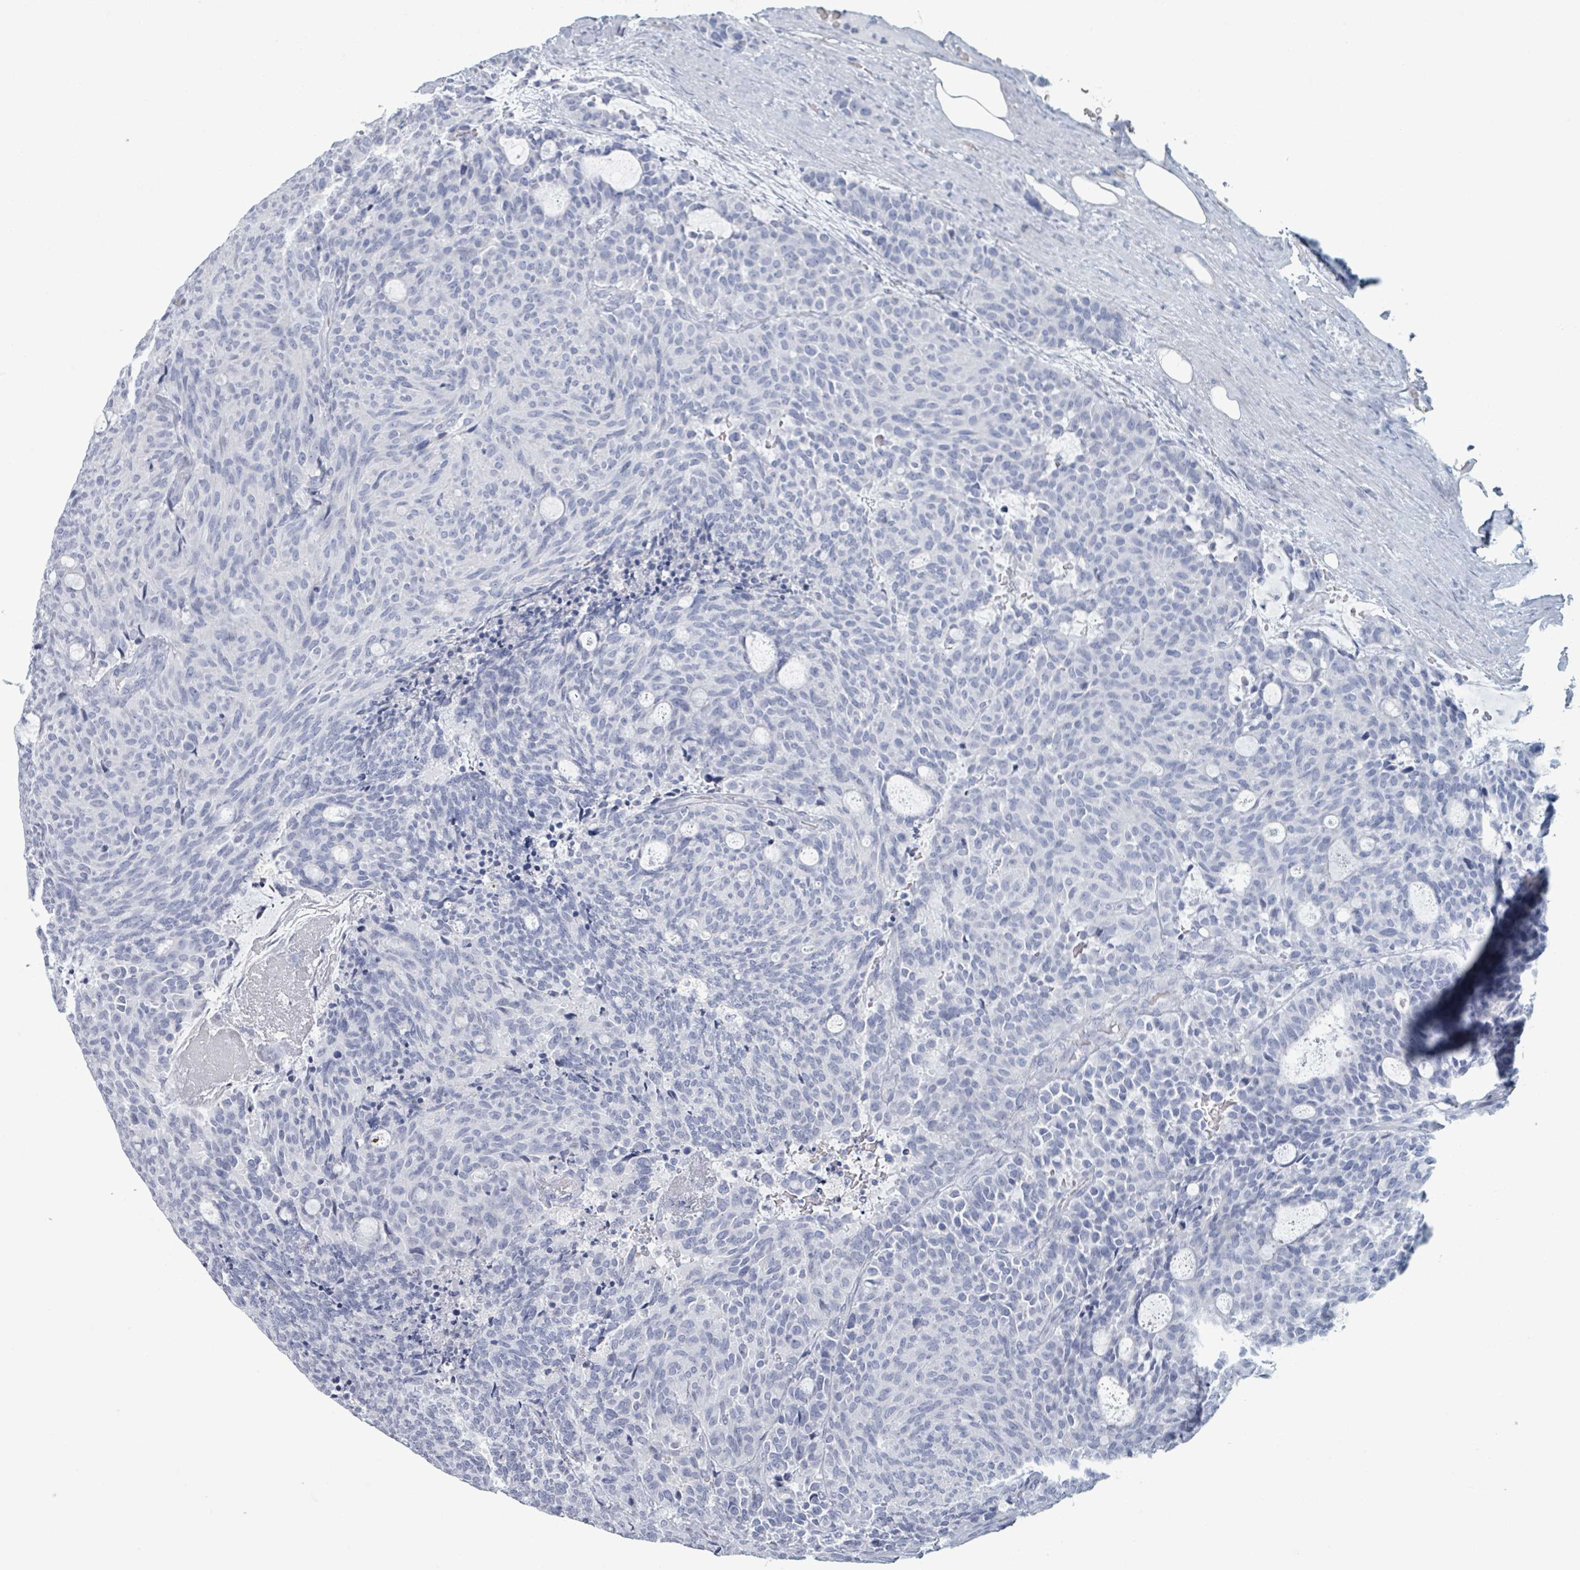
{"staining": {"intensity": "negative", "quantity": "none", "location": "none"}, "tissue": "carcinoid", "cell_type": "Tumor cells", "image_type": "cancer", "snomed": [{"axis": "morphology", "description": "Carcinoid, malignant, NOS"}, {"axis": "topography", "description": "Pancreas"}], "caption": "Histopathology image shows no significant protein expression in tumor cells of carcinoid (malignant).", "gene": "VPS13D", "patient": {"sex": "female", "age": 54}}